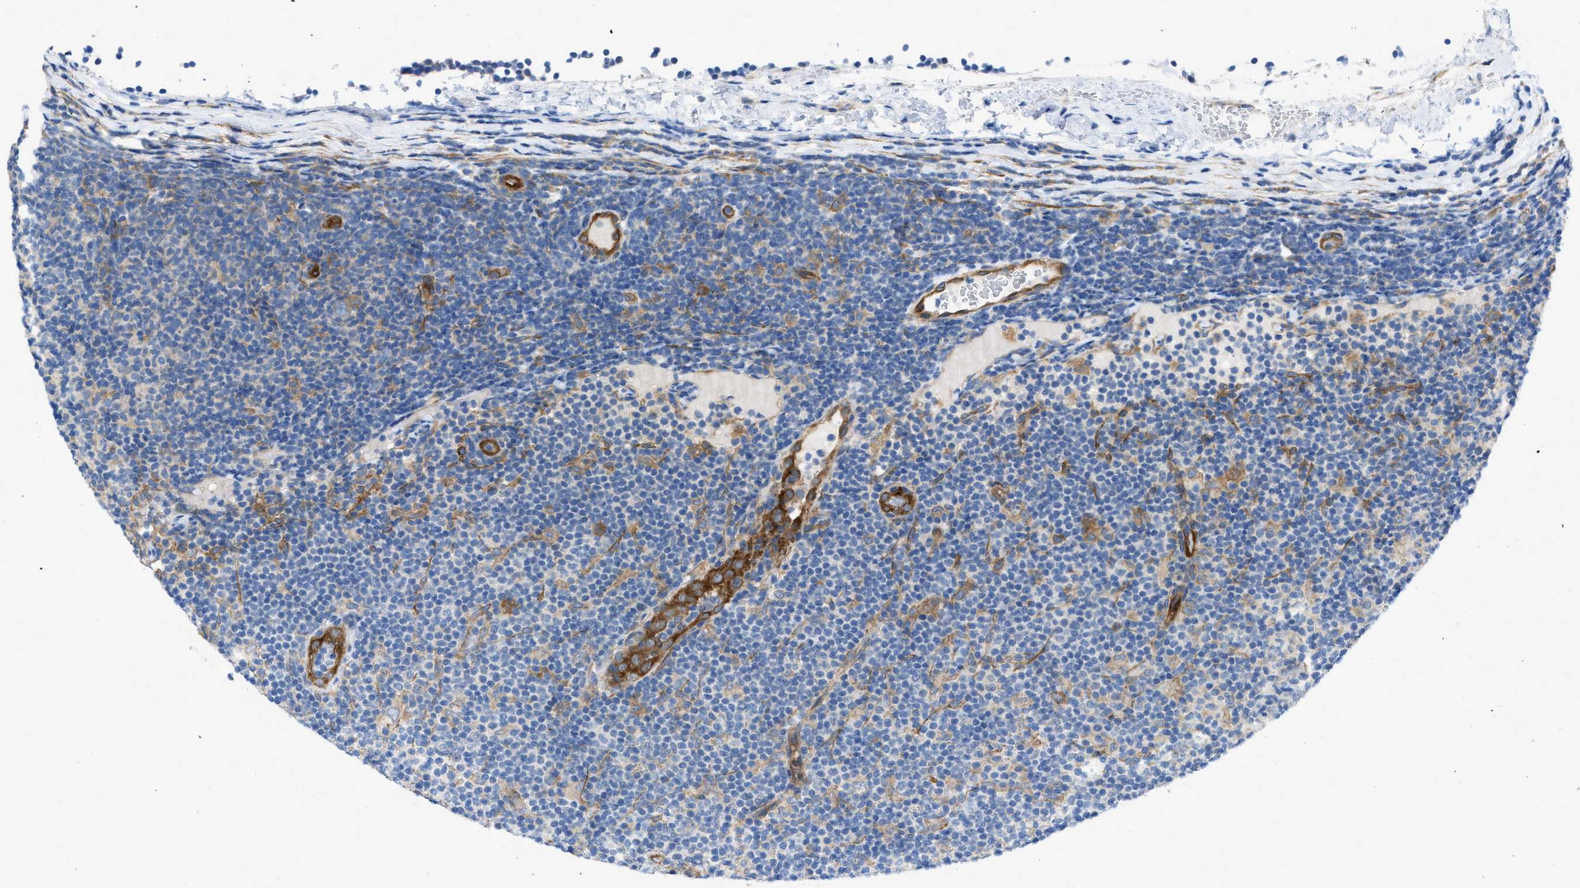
{"staining": {"intensity": "negative", "quantity": "none", "location": "none"}, "tissue": "lymphoma", "cell_type": "Tumor cells", "image_type": "cancer", "snomed": [{"axis": "morphology", "description": "Malignant lymphoma, non-Hodgkin's type, Low grade"}, {"axis": "topography", "description": "Lymph node"}], "caption": "Immunohistochemistry histopathology image of neoplastic tissue: human malignant lymphoma, non-Hodgkin's type (low-grade) stained with DAB (3,3'-diaminobenzidine) displays no significant protein expression in tumor cells. The staining was performed using DAB to visualize the protein expression in brown, while the nuclei were stained in blue with hematoxylin (Magnification: 20x).", "gene": "PDLIM5", "patient": {"sex": "male", "age": 83}}